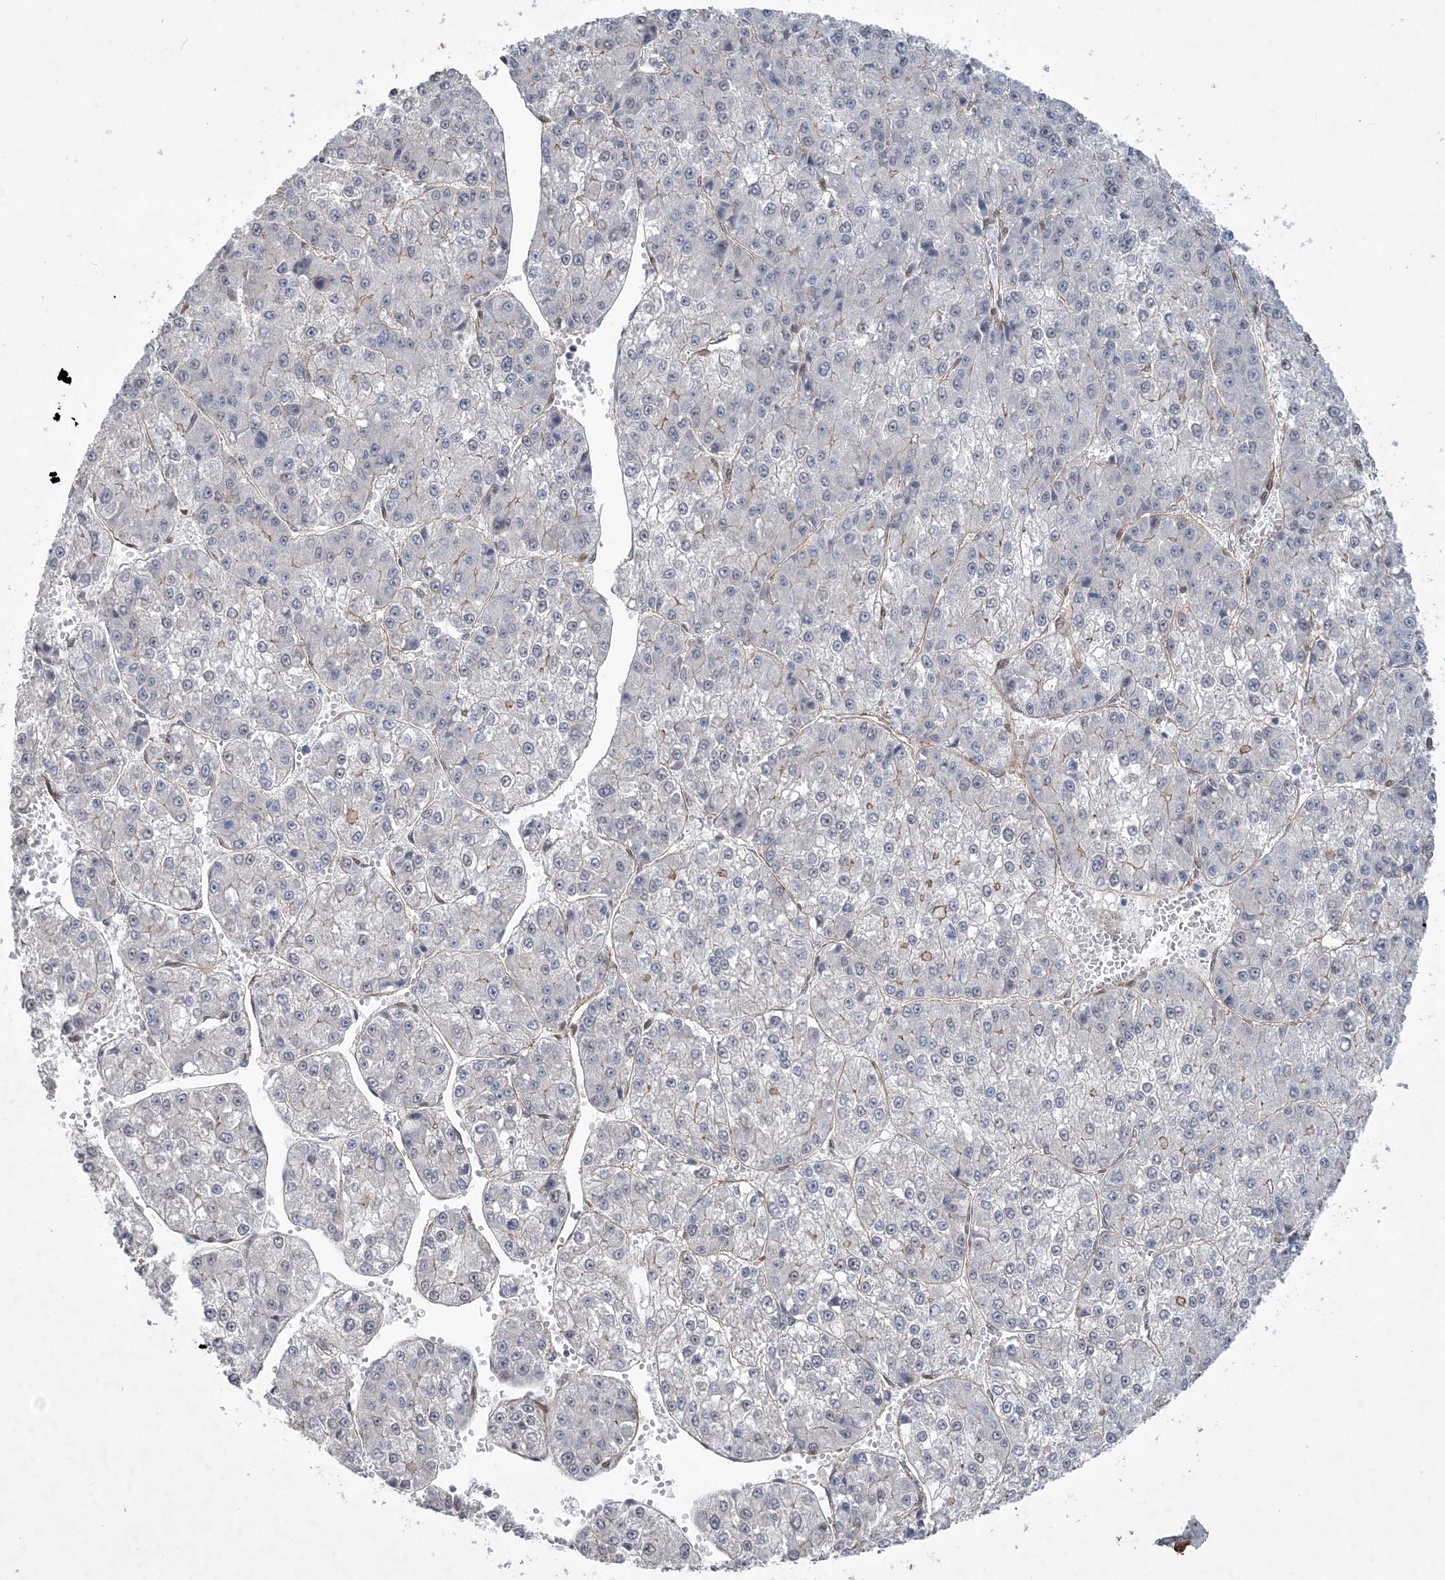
{"staining": {"intensity": "negative", "quantity": "none", "location": "none"}, "tissue": "liver cancer", "cell_type": "Tumor cells", "image_type": "cancer", "snomed": [{"axis": "morphology", "description": "Carcinoma, Hepatocellular, NOS"}, {"axis": "topography", "description": "Liver"}], "caption": "Image shows no significant protein positivity in tumor cells of liver cancer (hepatocellular carcinoma).", "gene": "RAI14", "patient": {"sex": "female", "age": 73}}